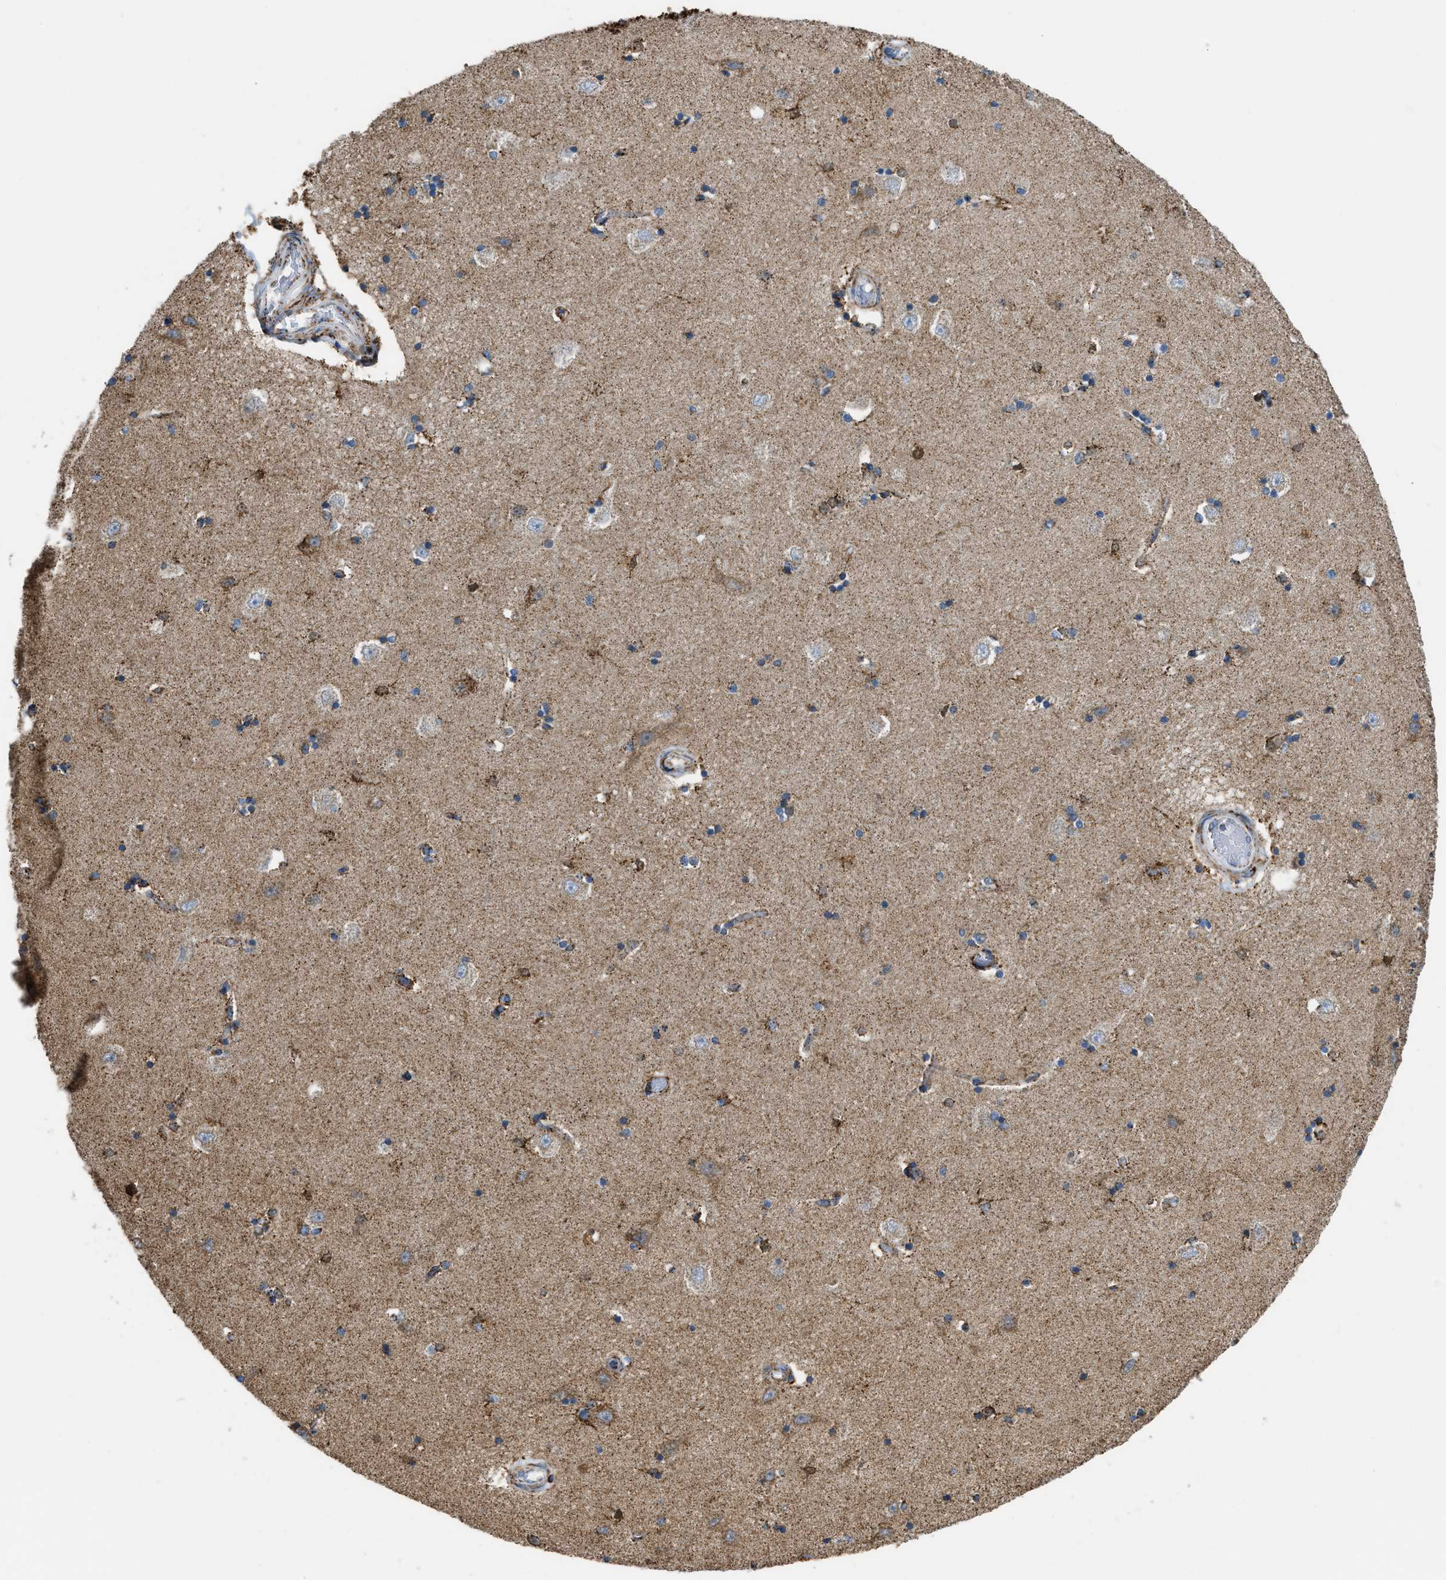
{"staining": {"intensity": "moderate", "quantity": ">75%", "location": "cytoplasmic/membranous"}, "tissue": "hippocampus", "cell_type": "Glial cells", "image_type": "normal", "snomed": [{"axis": "morphology", "description": "Normal tissue, NOS"}, {"axis": "topography", "description": "Hippocampus"}], "caption": "The immunohistochemical stain labels moderate cytoplasmic/membranous positivity in glial cells of benign hippocampus.", "gene": "ETFB", "patient": {"sex": "male", "age": 45}}